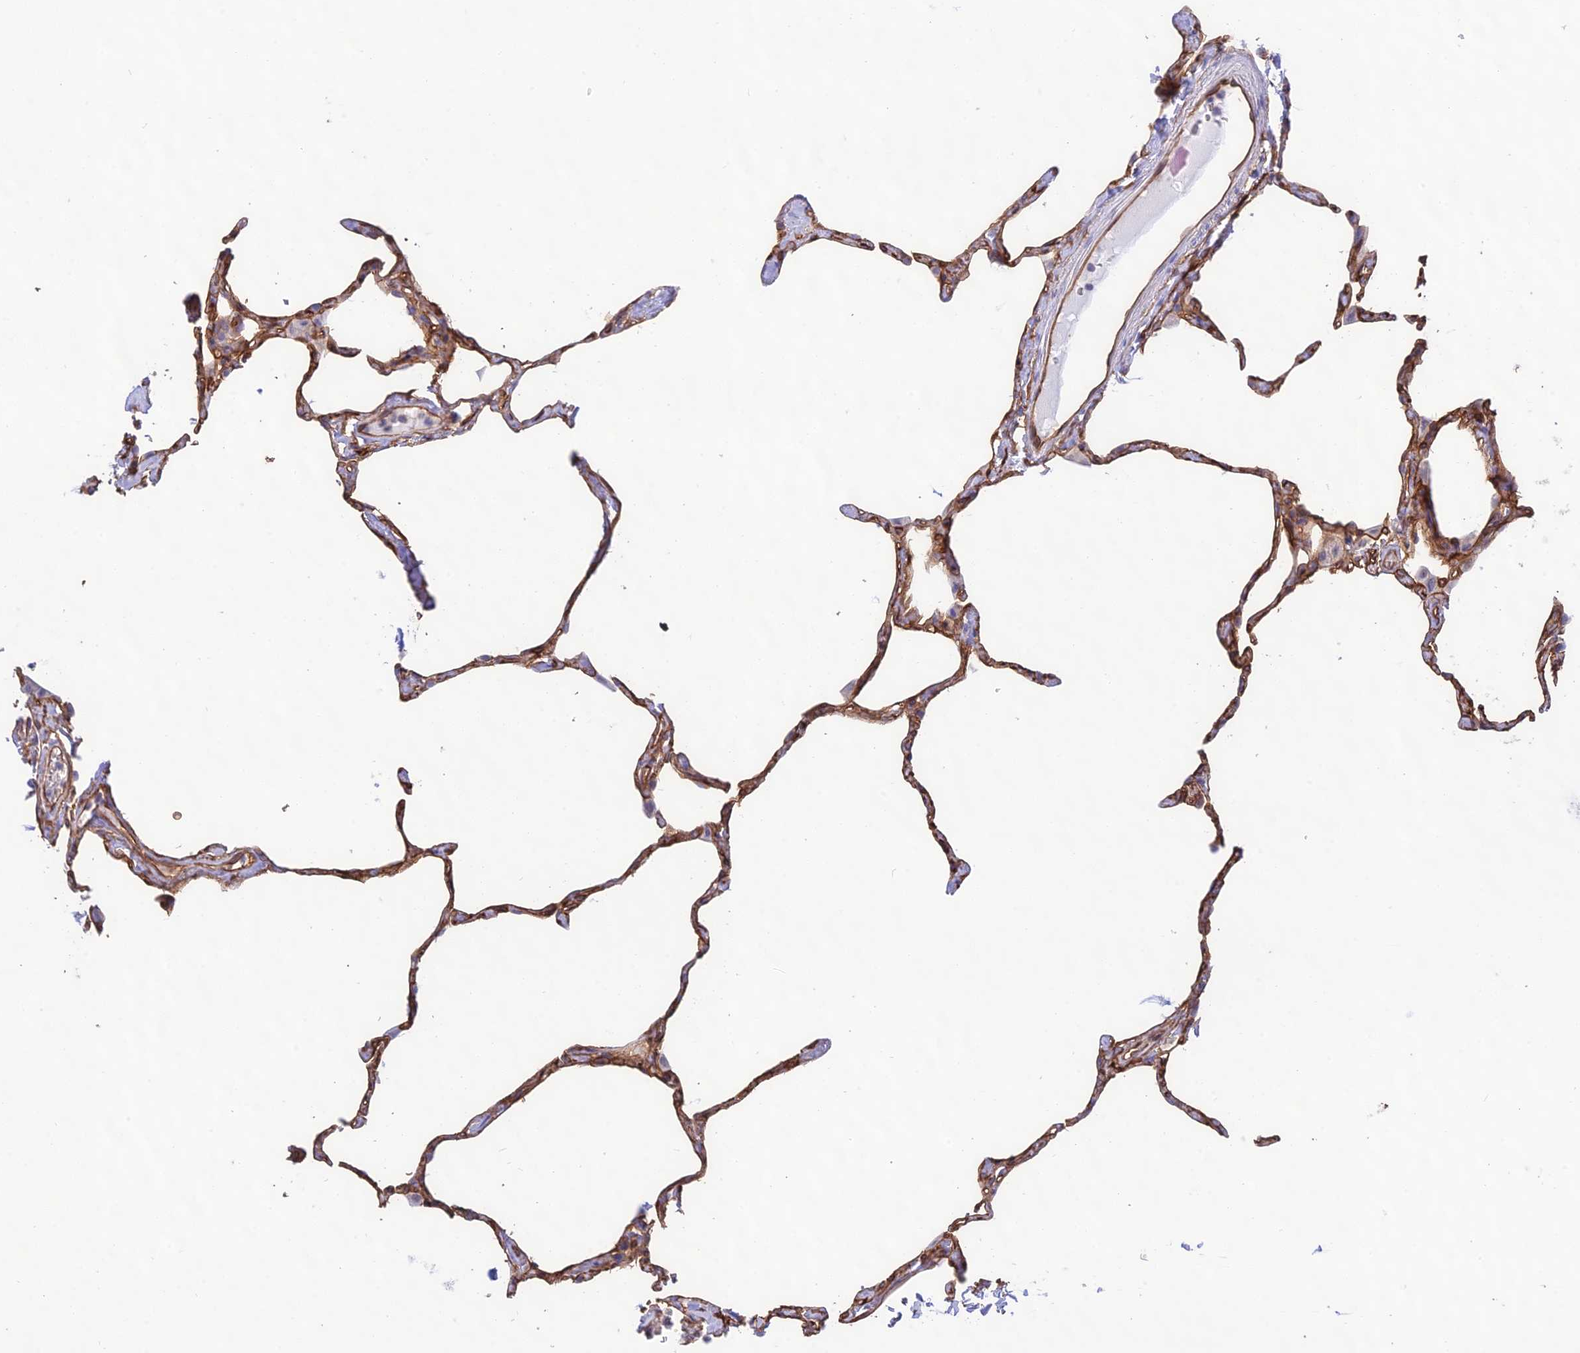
{"staining": {"intensity": "strong", "quantity": ">75%", "location": "cytoplasmic/membranous"}, "tissue": "lung", "cell_type": "Alveolar cells", "image_type": "normal", "snomed": [{"axis": "morphology", "description": "Normal tissue, NOS"}, {"axis": "topography", "description": "Lung"}], "caption": "Brown immunohistochemical staining in unremarkable human lung reveals strong cytoplasmic/membranous expression in about >75% of alveolar cells.", "gene": "YPEL5", "patient": {"sex": "male", "age": 65}}